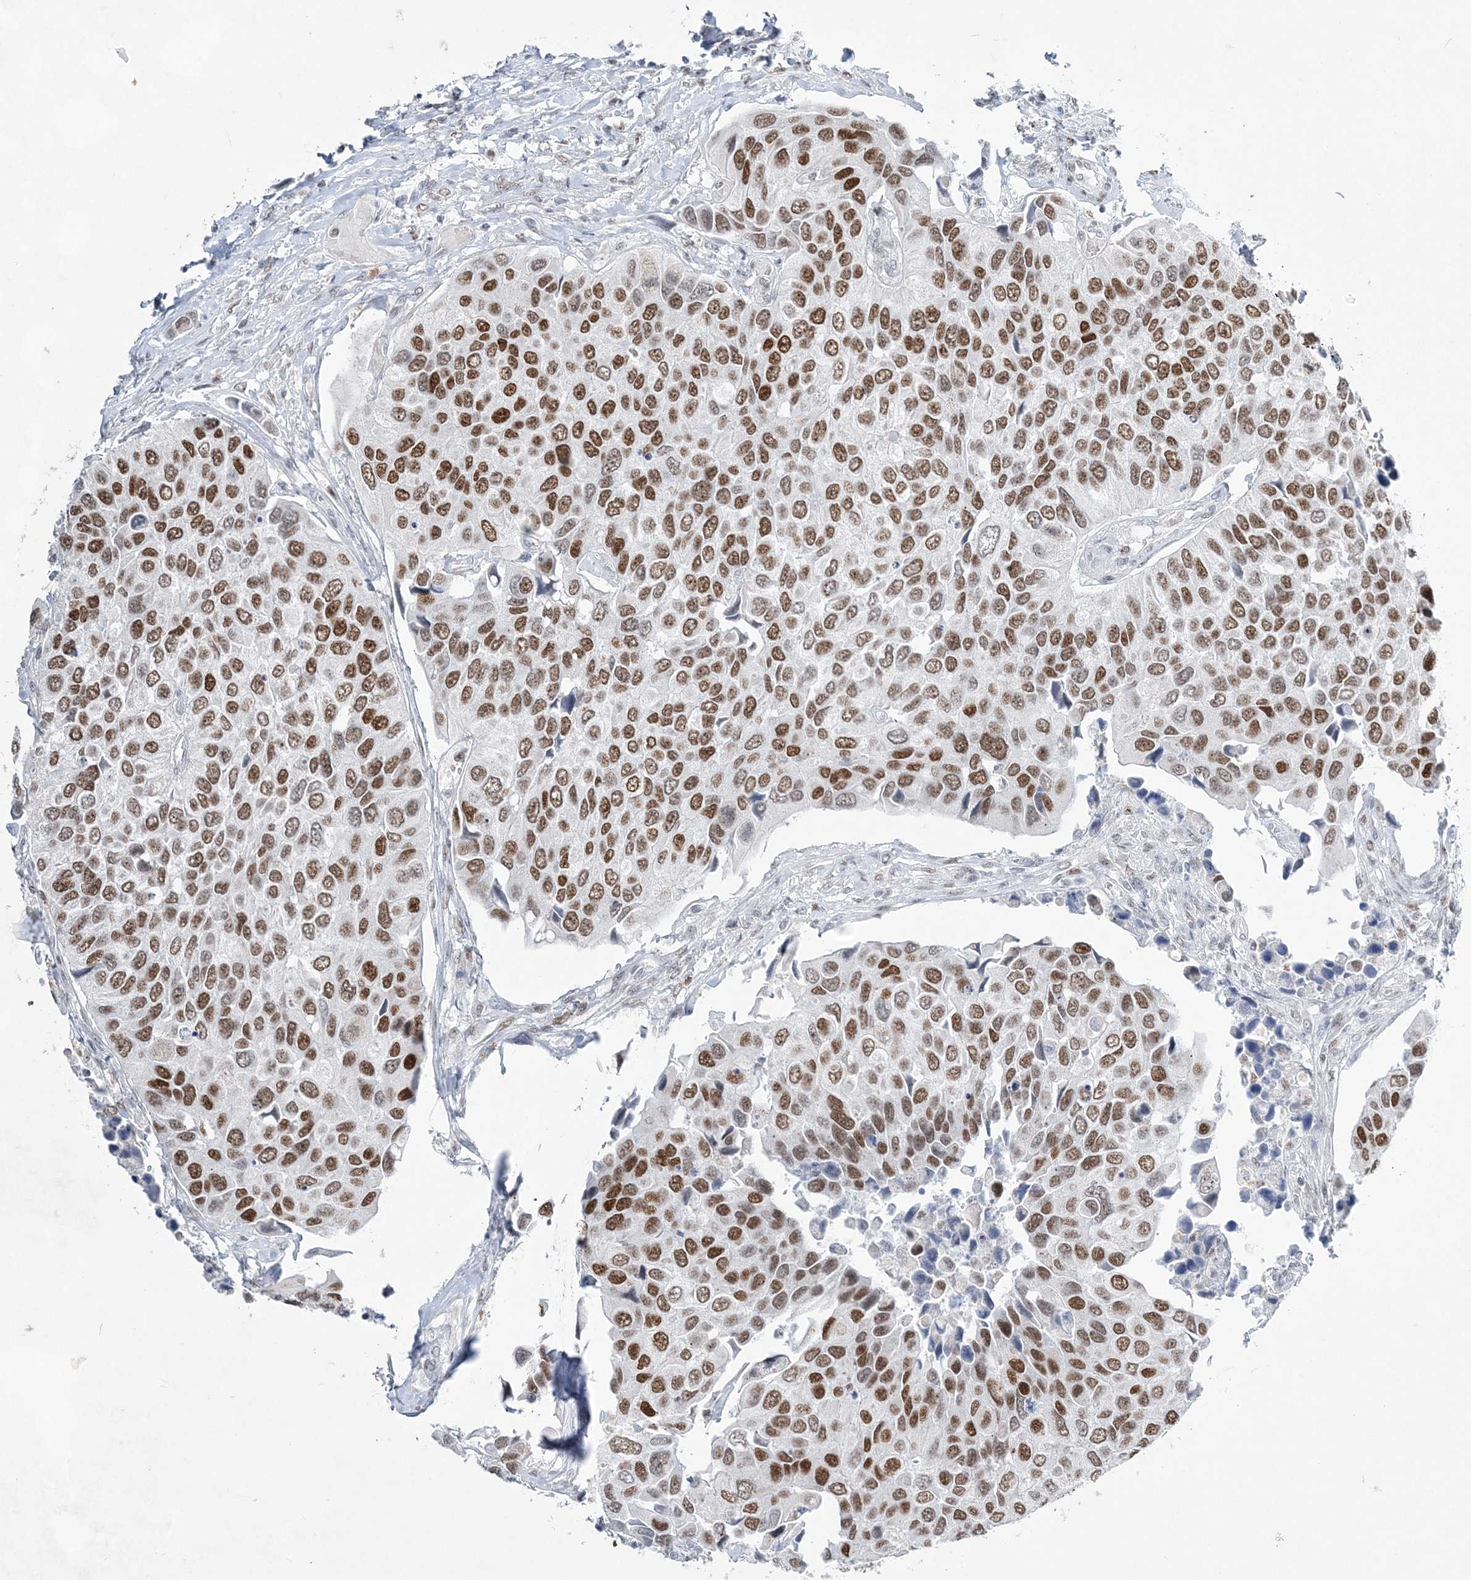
{"staining": {"intensity": "strong", "quantity": ">75%", "location": "nuclear"}, "tissue": "urothelial cancer", "cell_type": "Tumor cells", "image_type": "cancer", "snomed": [{"axis": "morphology", "description": "Urothelial carcinoma, High grade"}, {"axis": "topography", "description": "Urinary bladder"}], "caption": "An immunohistochemistry histopathology image of tumor tissue is shown. Protein staining in brown labels strong nuclear positivity in urothelial cancer within tumor cells. (DAB IHC, brown staining for protein, blue staining for nuclei).", "gene": "ZBTB7A", "patient": {"sex": "male", "age": 74}}